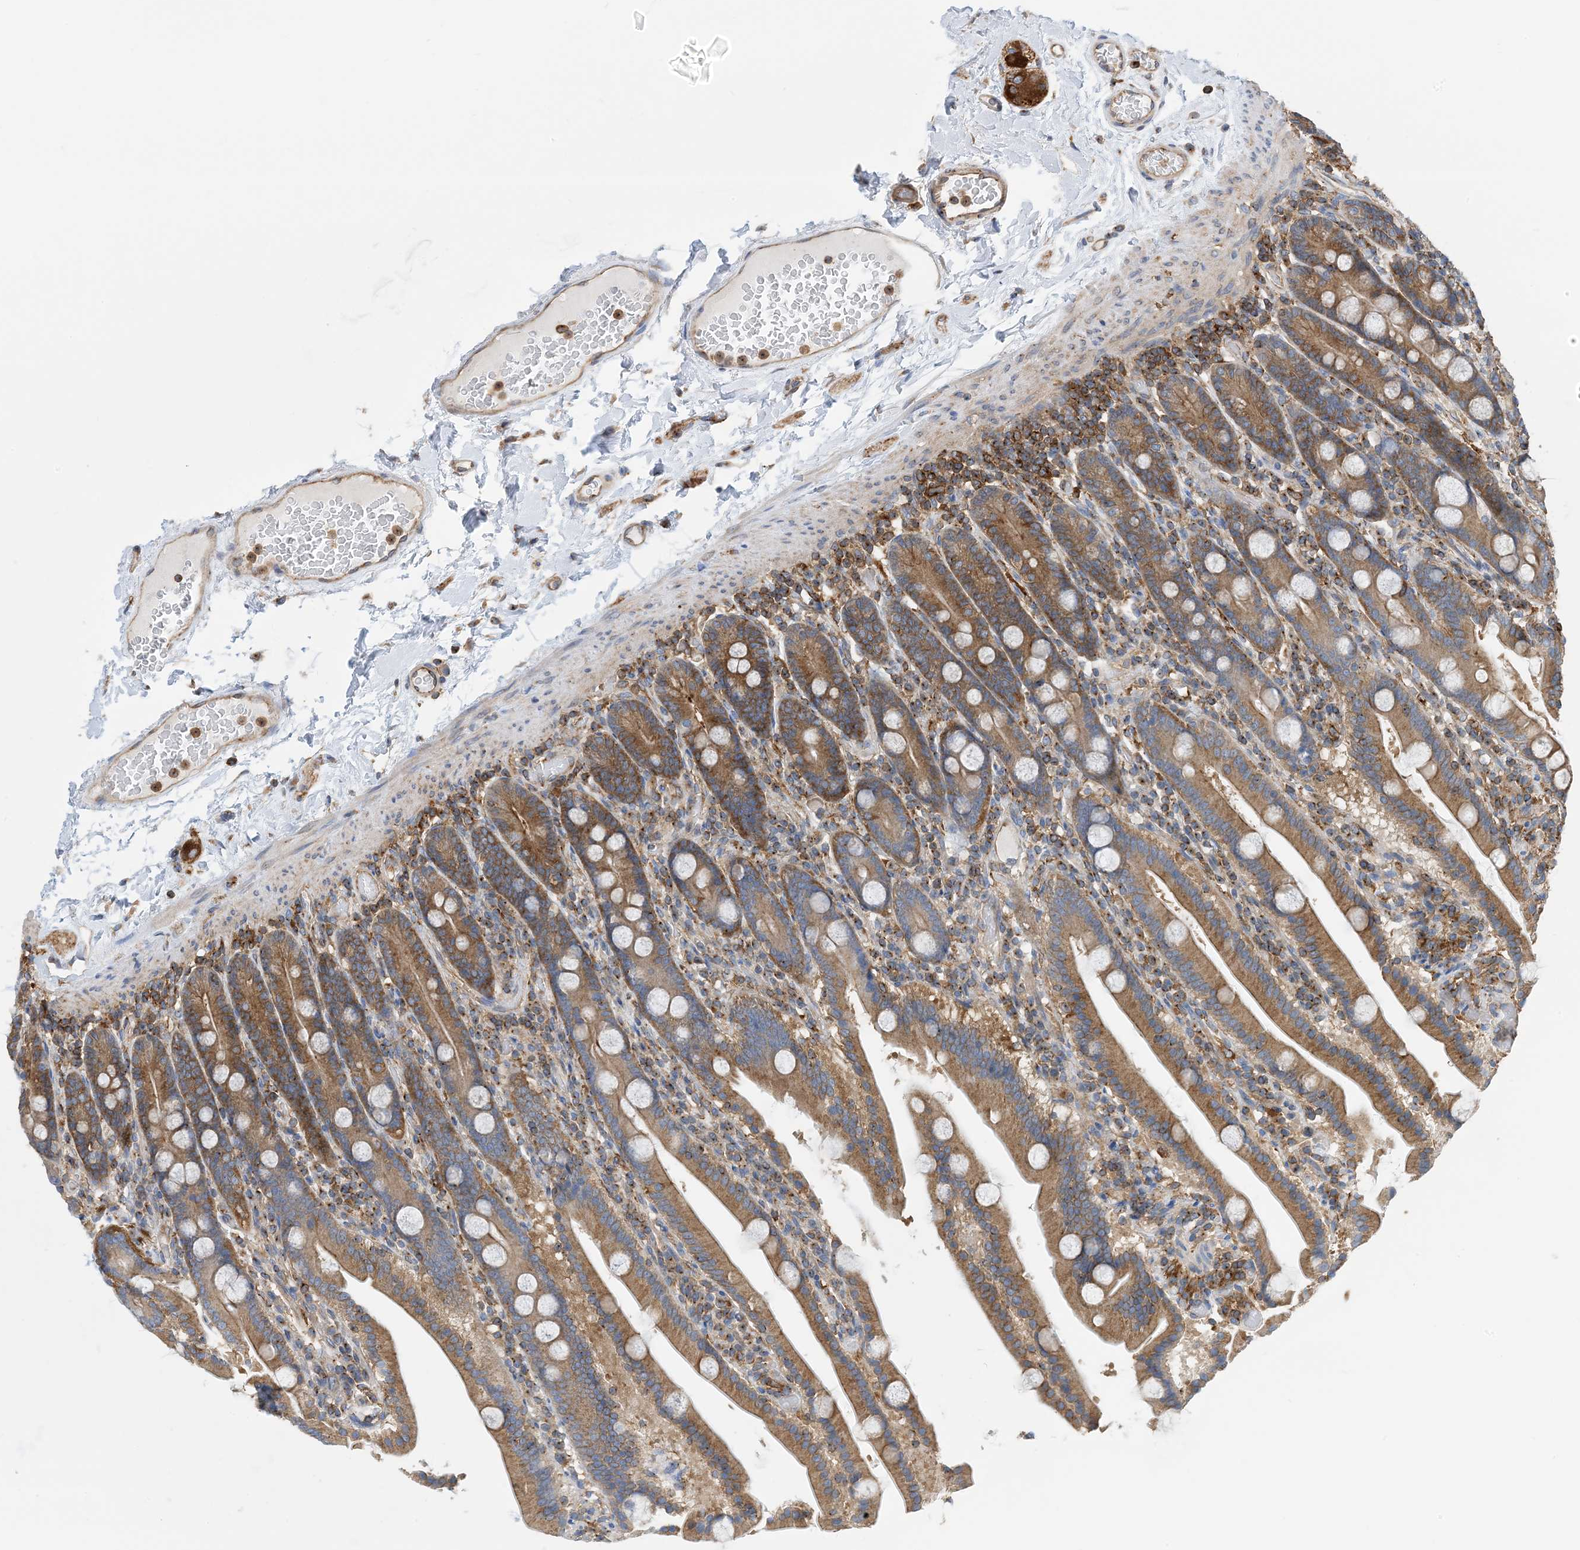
{"staining": {"intensity": "moderate", "quantity": ">75%", "location": "cytoplasmic/membranous"}, "tissue": "duodenum", "cell_type": "Glandular cells", "image_type": "normal", "snomed": [{"axis": "morphology", "description": "Normal tissue, NOS"}, {"axis": "topography", "description": "Duodenum"}], "caption": "Approximately >75% of glandular cells in normal duodenum demonstrate moderate cytoplasmic/membranous protein staining as visualized by brown immunohistochemical staining.", "gene": "DYNC1LI1", "patient": {"sex": "male", "age": 55}}